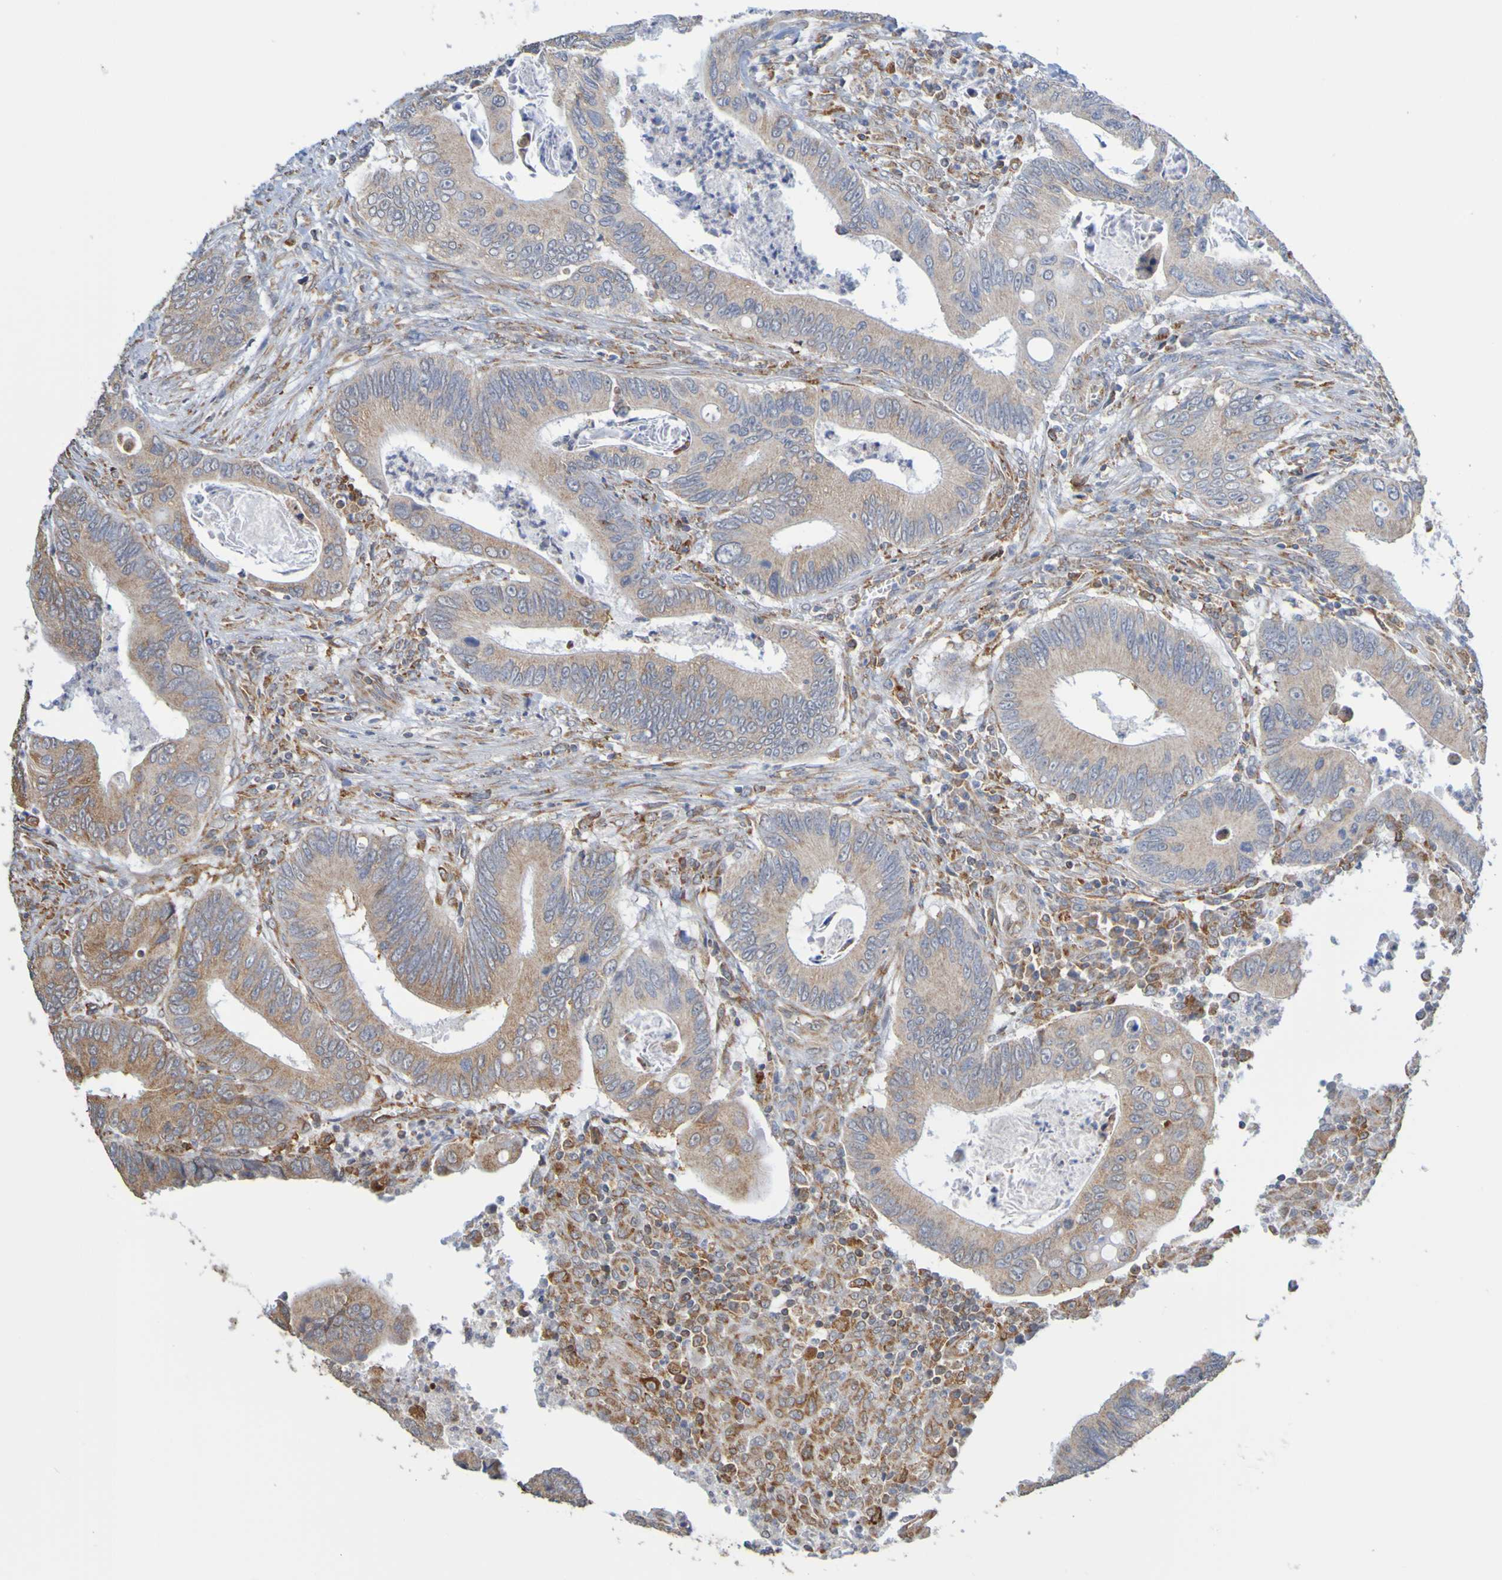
{"staining": {"intensity": "weak", "quantity": ">75%", "location": "cytoplasmic/membranous"}, "tissue": "colorectal cancer", "cell_type": "Tumor cells", "image_type": "cancer", "snomed": [{"axis": "morphology", "description": "Inflammation, NOS"}, {"axis": "morphology", "description": "Adenocarcinoma, NOS"}, {"axis": "topography", "description": "Colon"}], "caption": "The histopathology image exhibits staining of colorectal adenocarcinoma, revealing weak cytoplasmic/membranous protein expression (brown color) within tumor cells.", "gene": "PDIA3", "patient": {"sex": "male", "age": 72}}